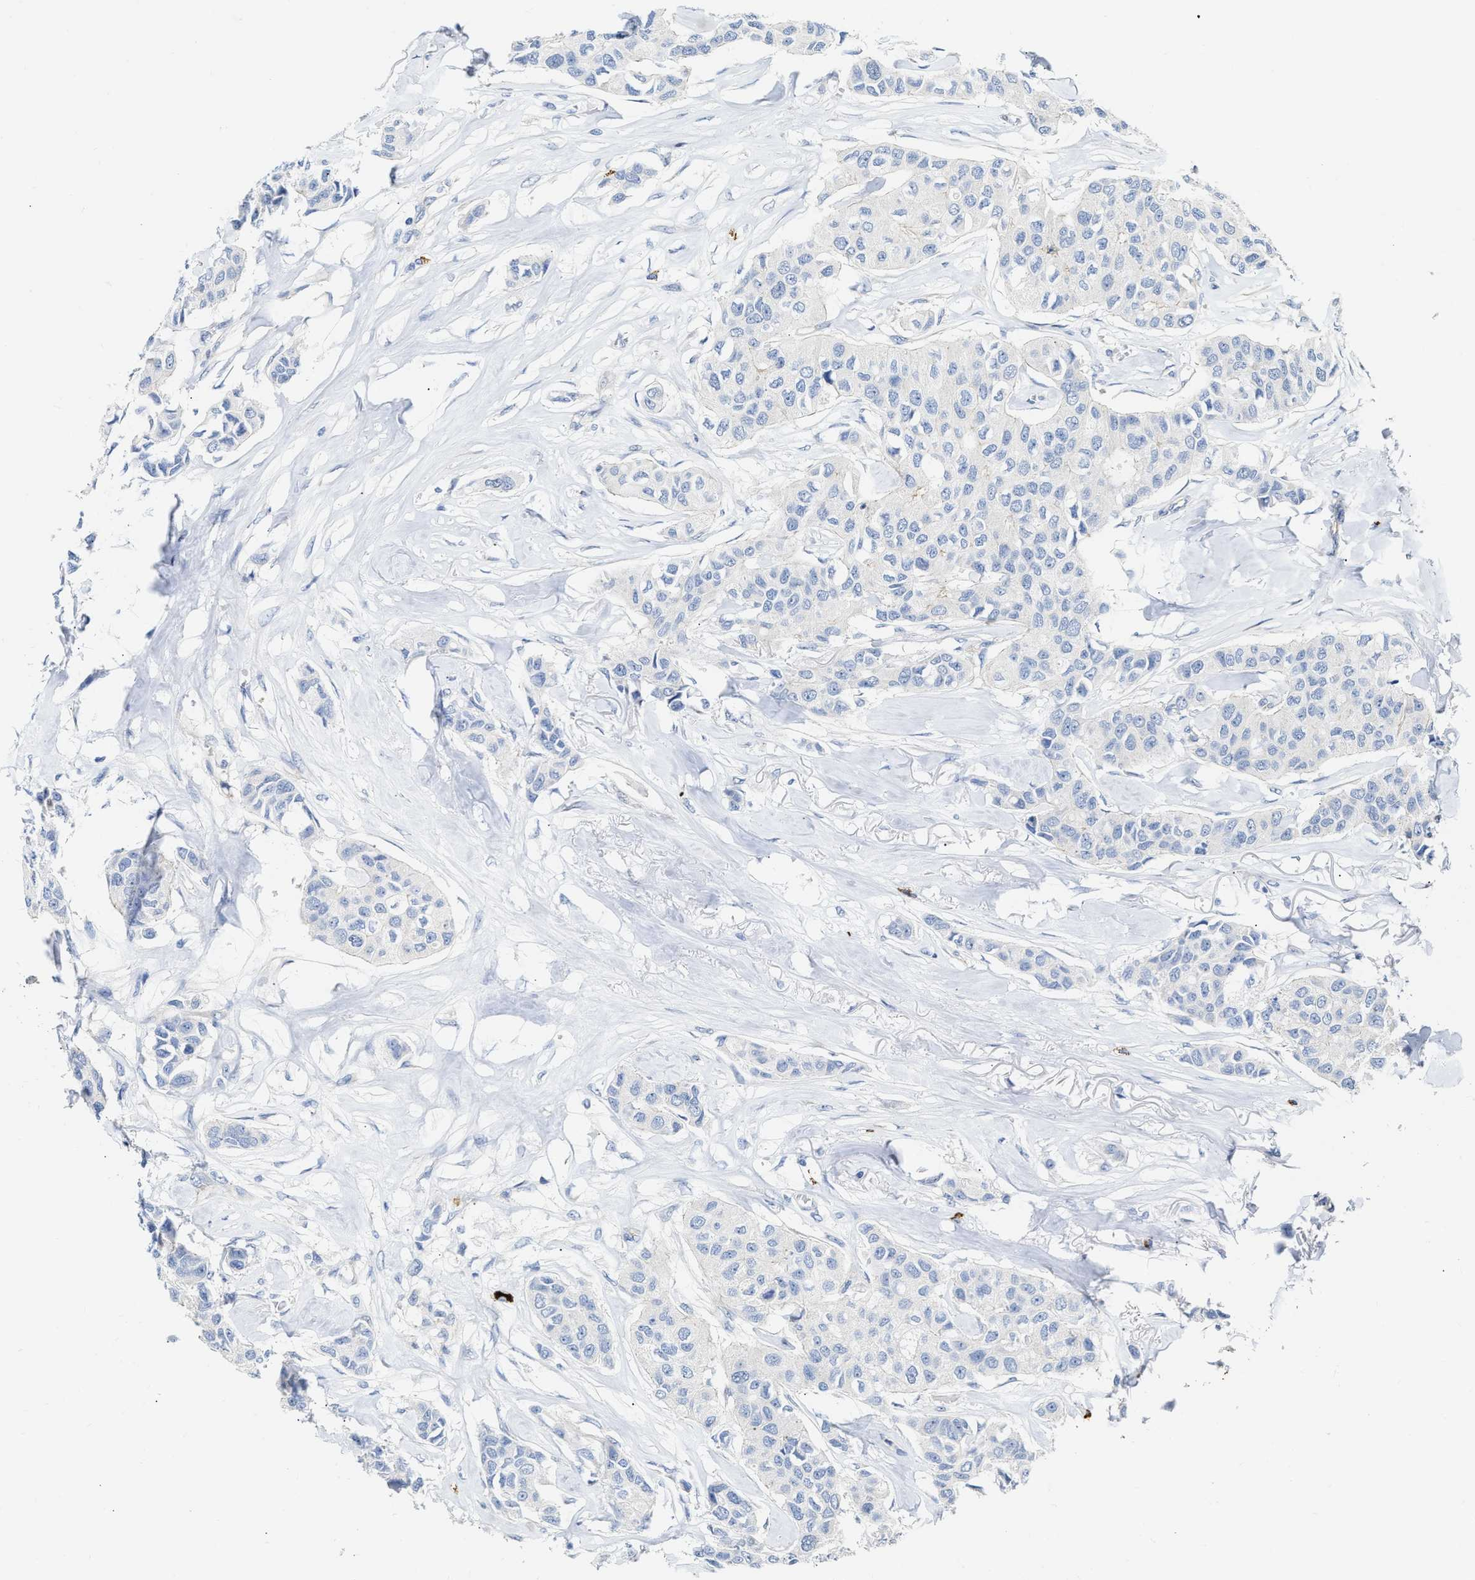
{"staining": {"intensity": "negative", "quantity": "none", "location": "none"}, "tissue": "breast cancer", "cell_type": "Tumor cells", "image_type": "cancer", "snomed": [{"axis": "morphology", "description": "Duct carcinoma"}, {"axis": "topography", "description": "Breast"}], "caption": "Tumor cells show no significant protein expression in breast intraductal carcinoma.", "gene": "FHL1", "patient": {"sex": "female", "age": 80}}